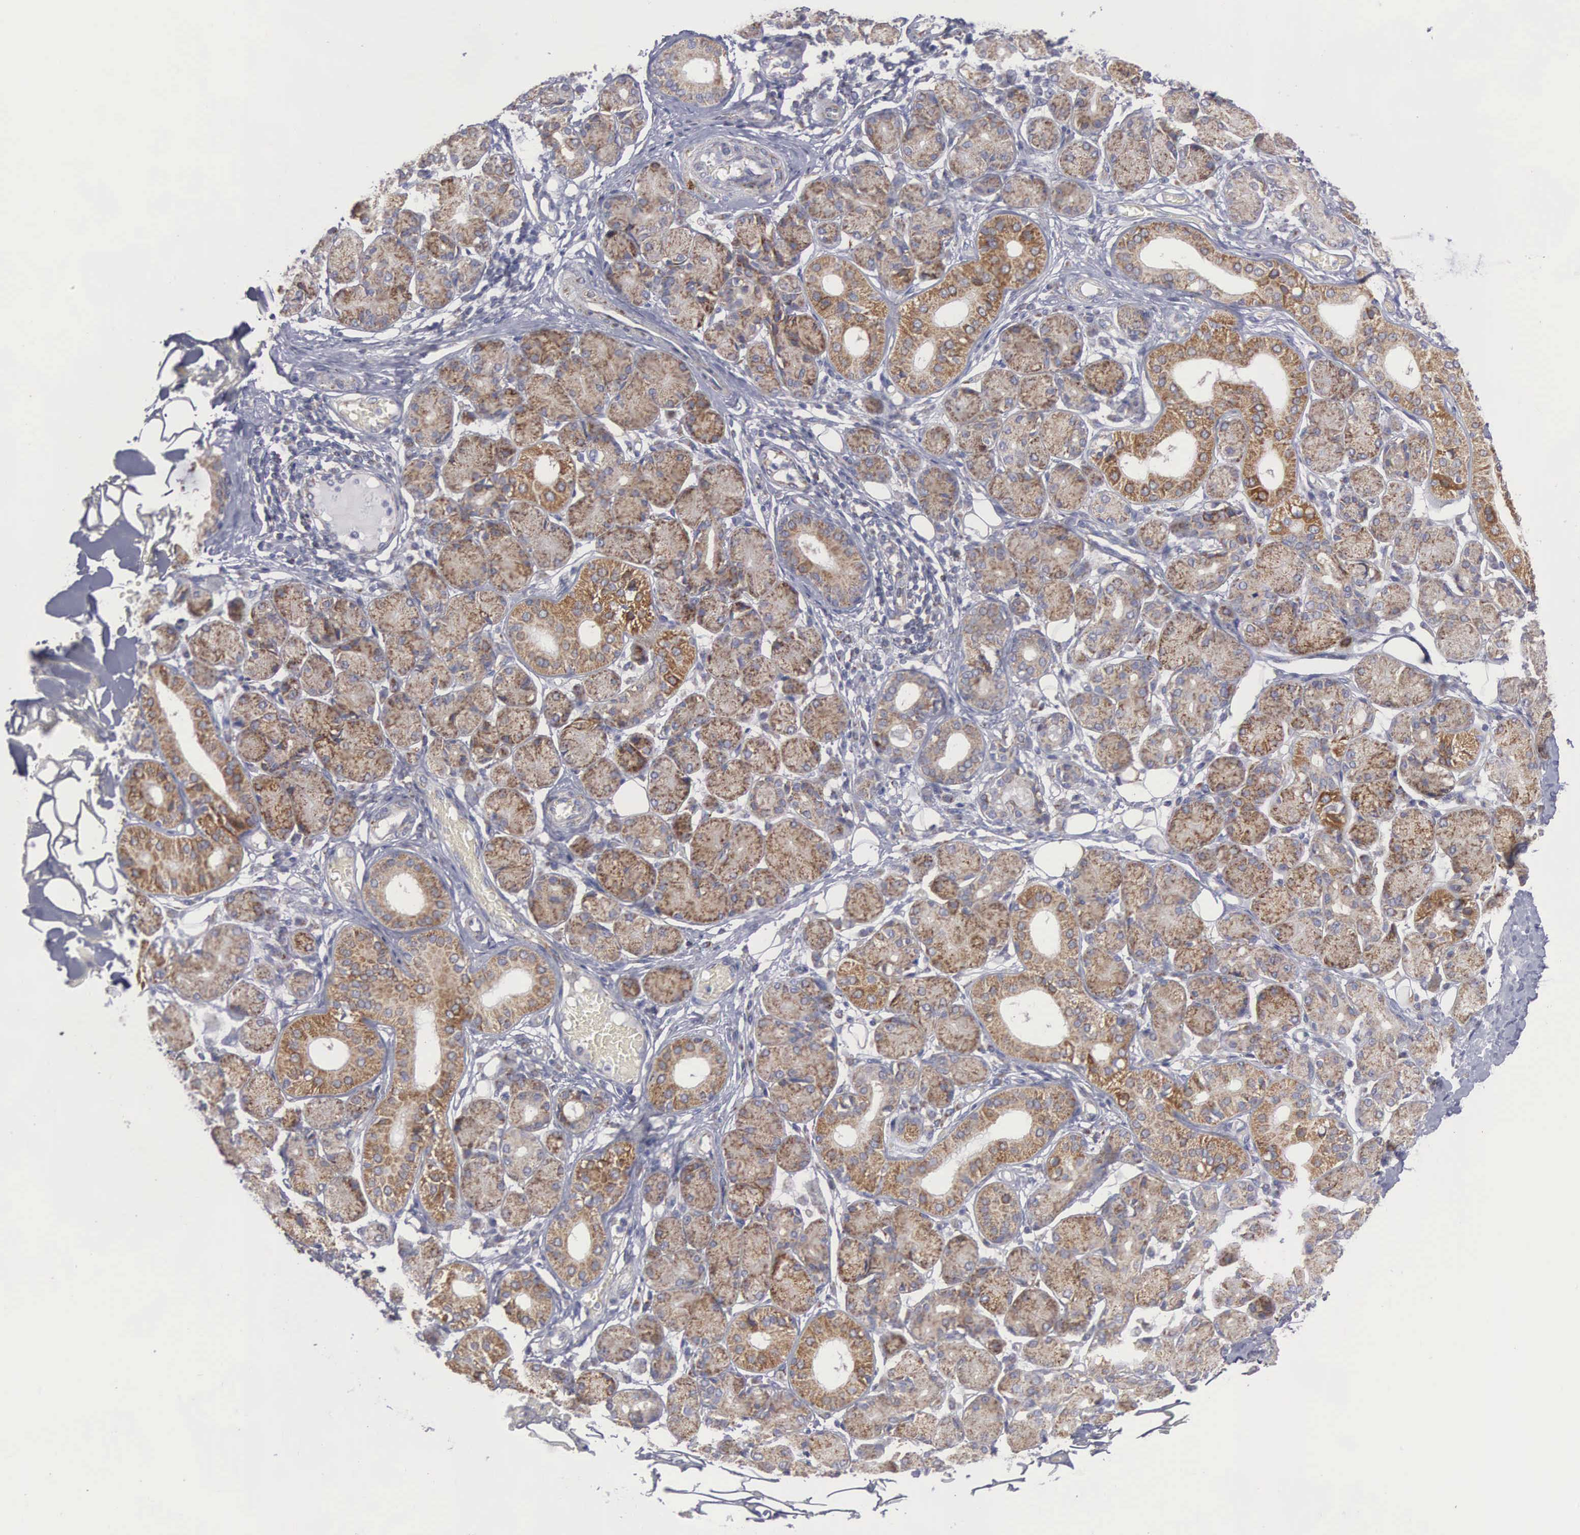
{"staining": {"intensity": "moderate", "quantity": "25%-75%", "location": "cytoplasmic/membranous"}, "tissue": "salivary gland", "cell_type": "Glandular cells", "image_type": "normal", "snomed": [{"axis": "morphology", "description": "Normal tissue, NOS"}, {"axis": "topography", "description": "Salivary gland"}, {"axis": "topography", "description": "Peripheral nerve tissue"}], "caption": "Immunohistochemical staining of normal human salivary gland shows 25%-75% levels of moderate cytoplasmic/membranous protein expression in approximately 25%-75% of glandular cells. Using DAB (3,3'-diaminobenzidine) (brown) and hematoxylin (blue) stains, captured at high magnification using brightfield microscopy.", "gene": "APOOL", "patient": {"sex": "male", "age": 62}}